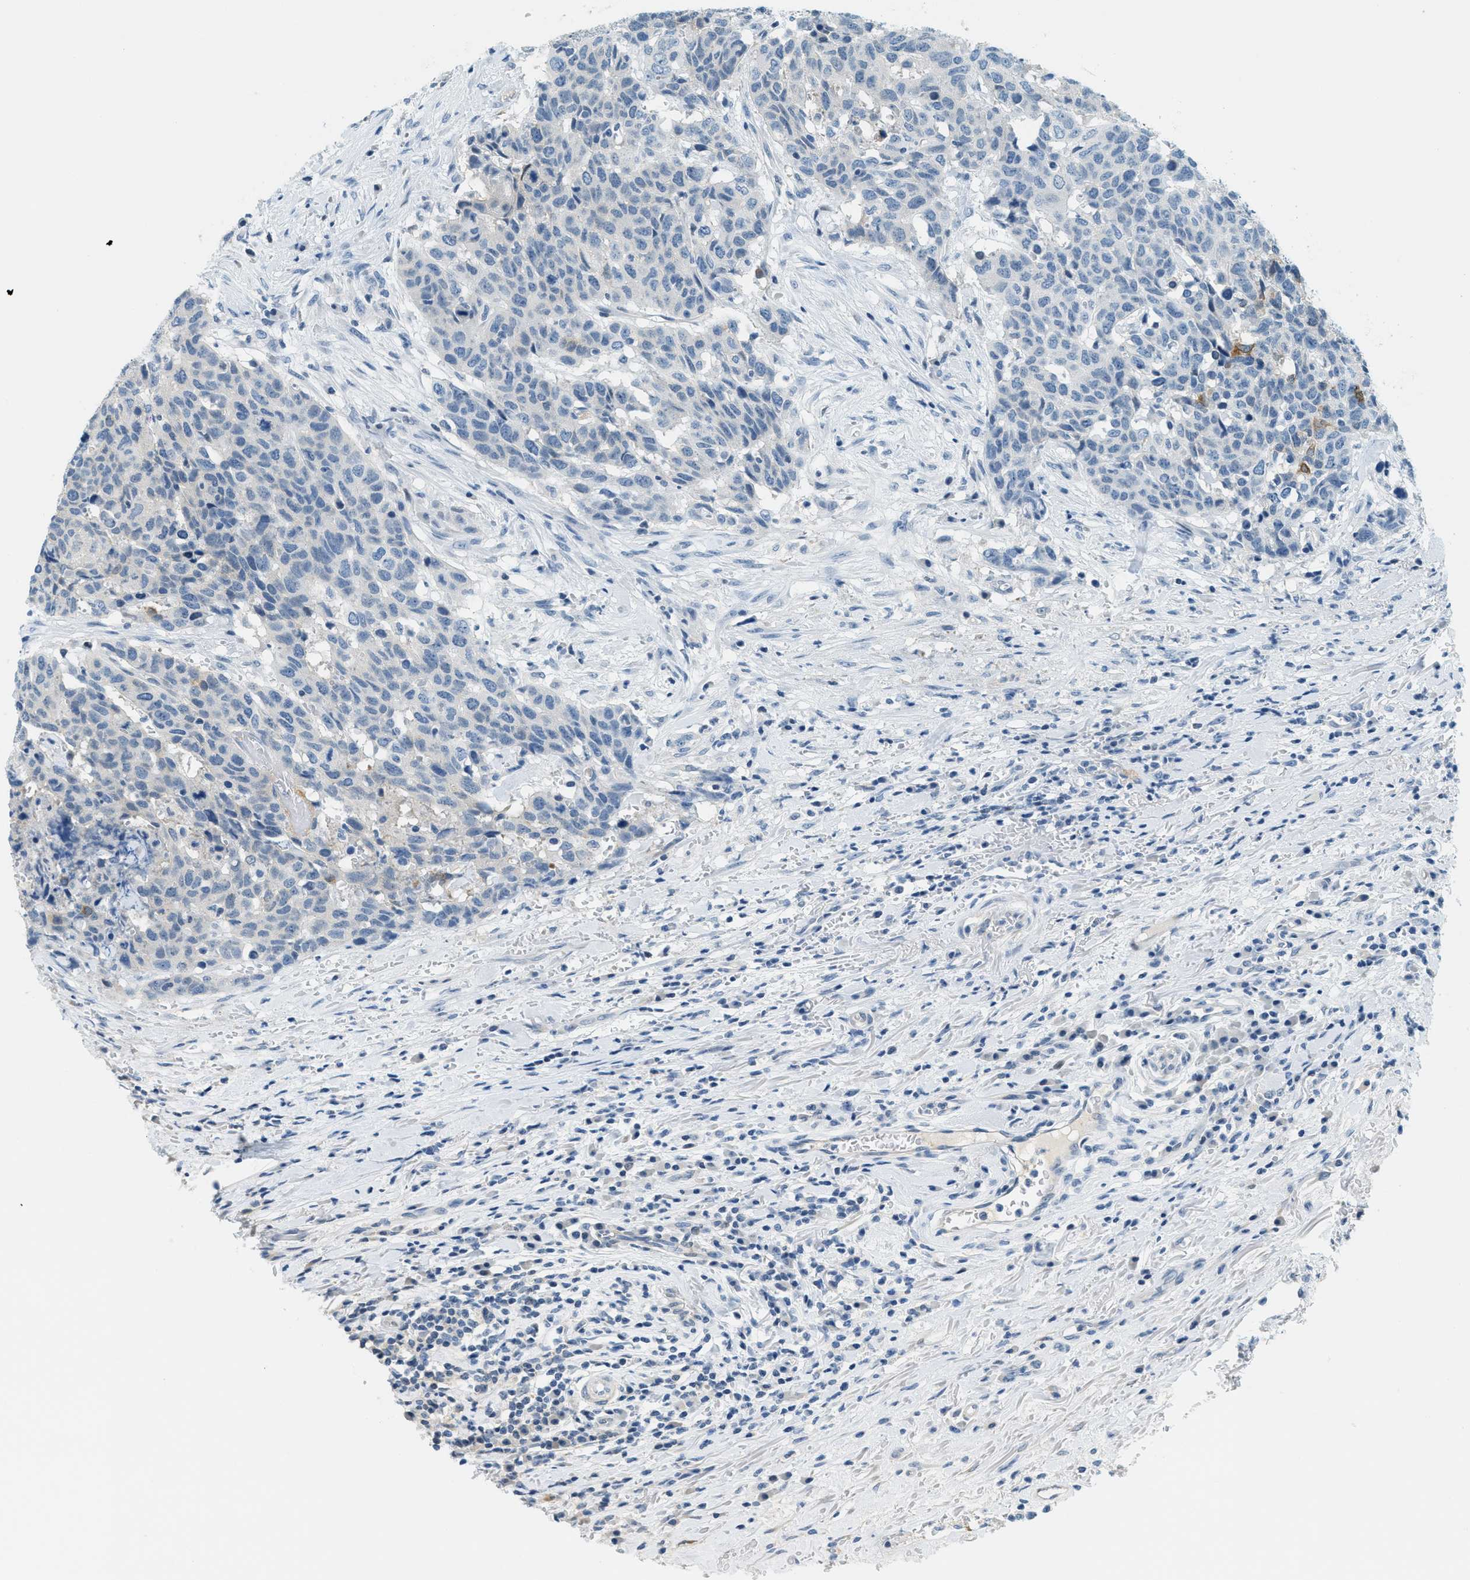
{"staining": {"intensity": "negative", "quantity": "none", "location": "none"}, "tissue": "head and neck cancer", "cell_type": "Tumor cells", "image_type": "cancer", "snomed": [{"axis": "morphology", "description": "Squamous cell carcinoma, NOS"}, {"axis": "topography", "description": "Head-Neck"}], "caption": "This is an IHC histopathology image of human head and neck cancer. There is no expression in tumor cells.", "gene": "CYP4X1", "patient": {"sex": "male", "age": 66}}